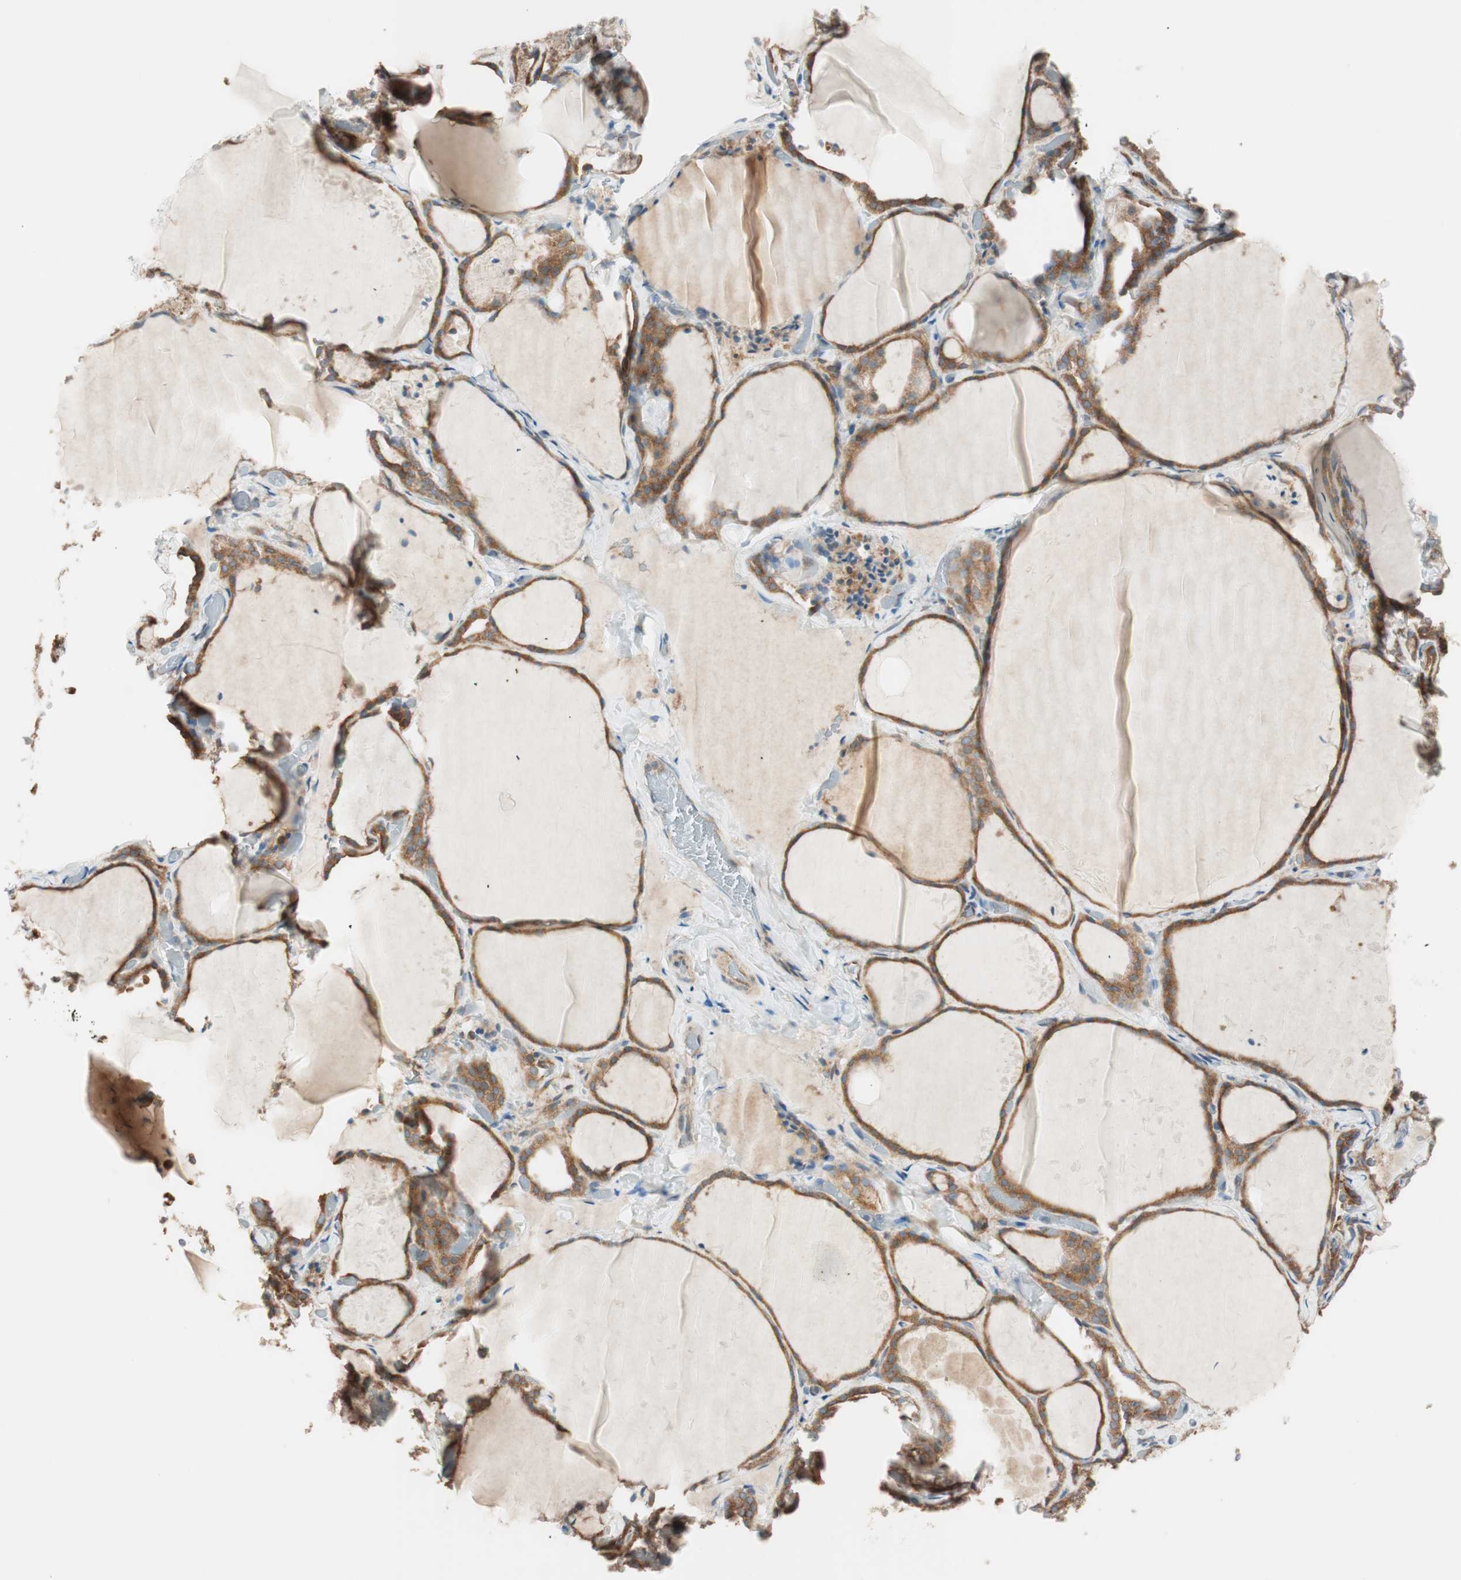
{"staining": {"intensity": "moderate", "quantity": ">75%", "location": "cytoplasmic/membranous"}, "tissue": "thyroid gland", "cell_type": "Glandular cells", "image_type": "normal", "snomed": [{"axis": "morphology", "description": "Normal tissue, NOS"}, {"axis": "topography", "description": "Thyroid gland"}], "caption": "An IHC histopathology image of benign tissue is shown. Protein staining in brown highlights moderate cytoplasmic/membranous positivity in thyroid gland within glandular cells.", "gene": "RAB5A", "patient": {"sex": "female", "age": 22}}